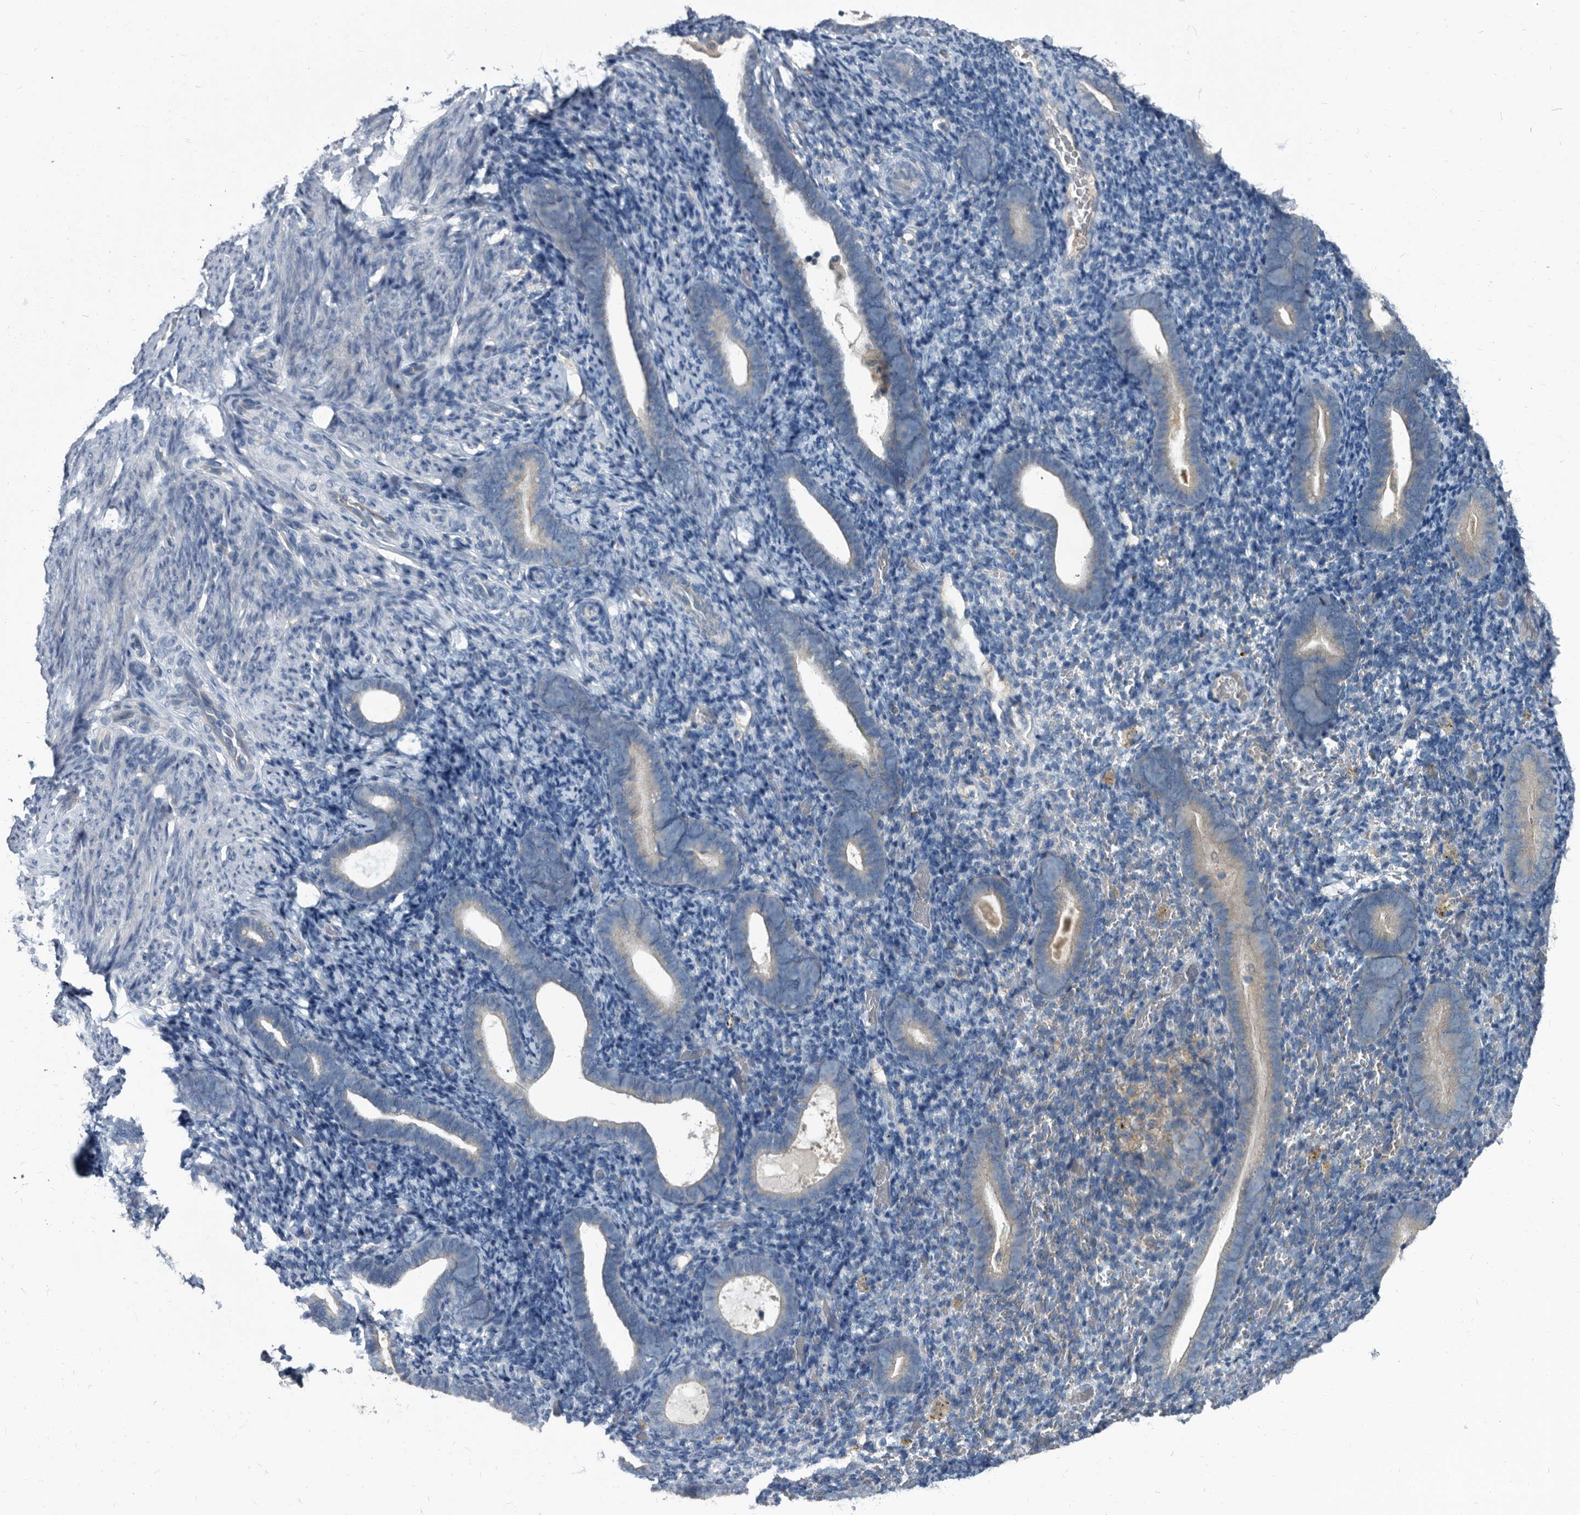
{"staining": {"intensity": "negative", "quantity": "none", "location": "none"}, "tissue": "endometrium", "cell_type": "Cells in endometrial stroma", "image_type": "normal", "snomed": [{"axis": "morphology", "description": "Normal tissue, NOS"}, {"axis": "topography", "description": "Endometrium"}], "caption": "High magnification brightfield microscopy of normal endometrium stained with DAB (3,3'-diaminobenzidine) (brown) and counterstained with hematoxylin (blue): cells in endometrial stroma show no significant staining.", "gene": "CDV3", "patient": {"sex": "female", "age": 51}}